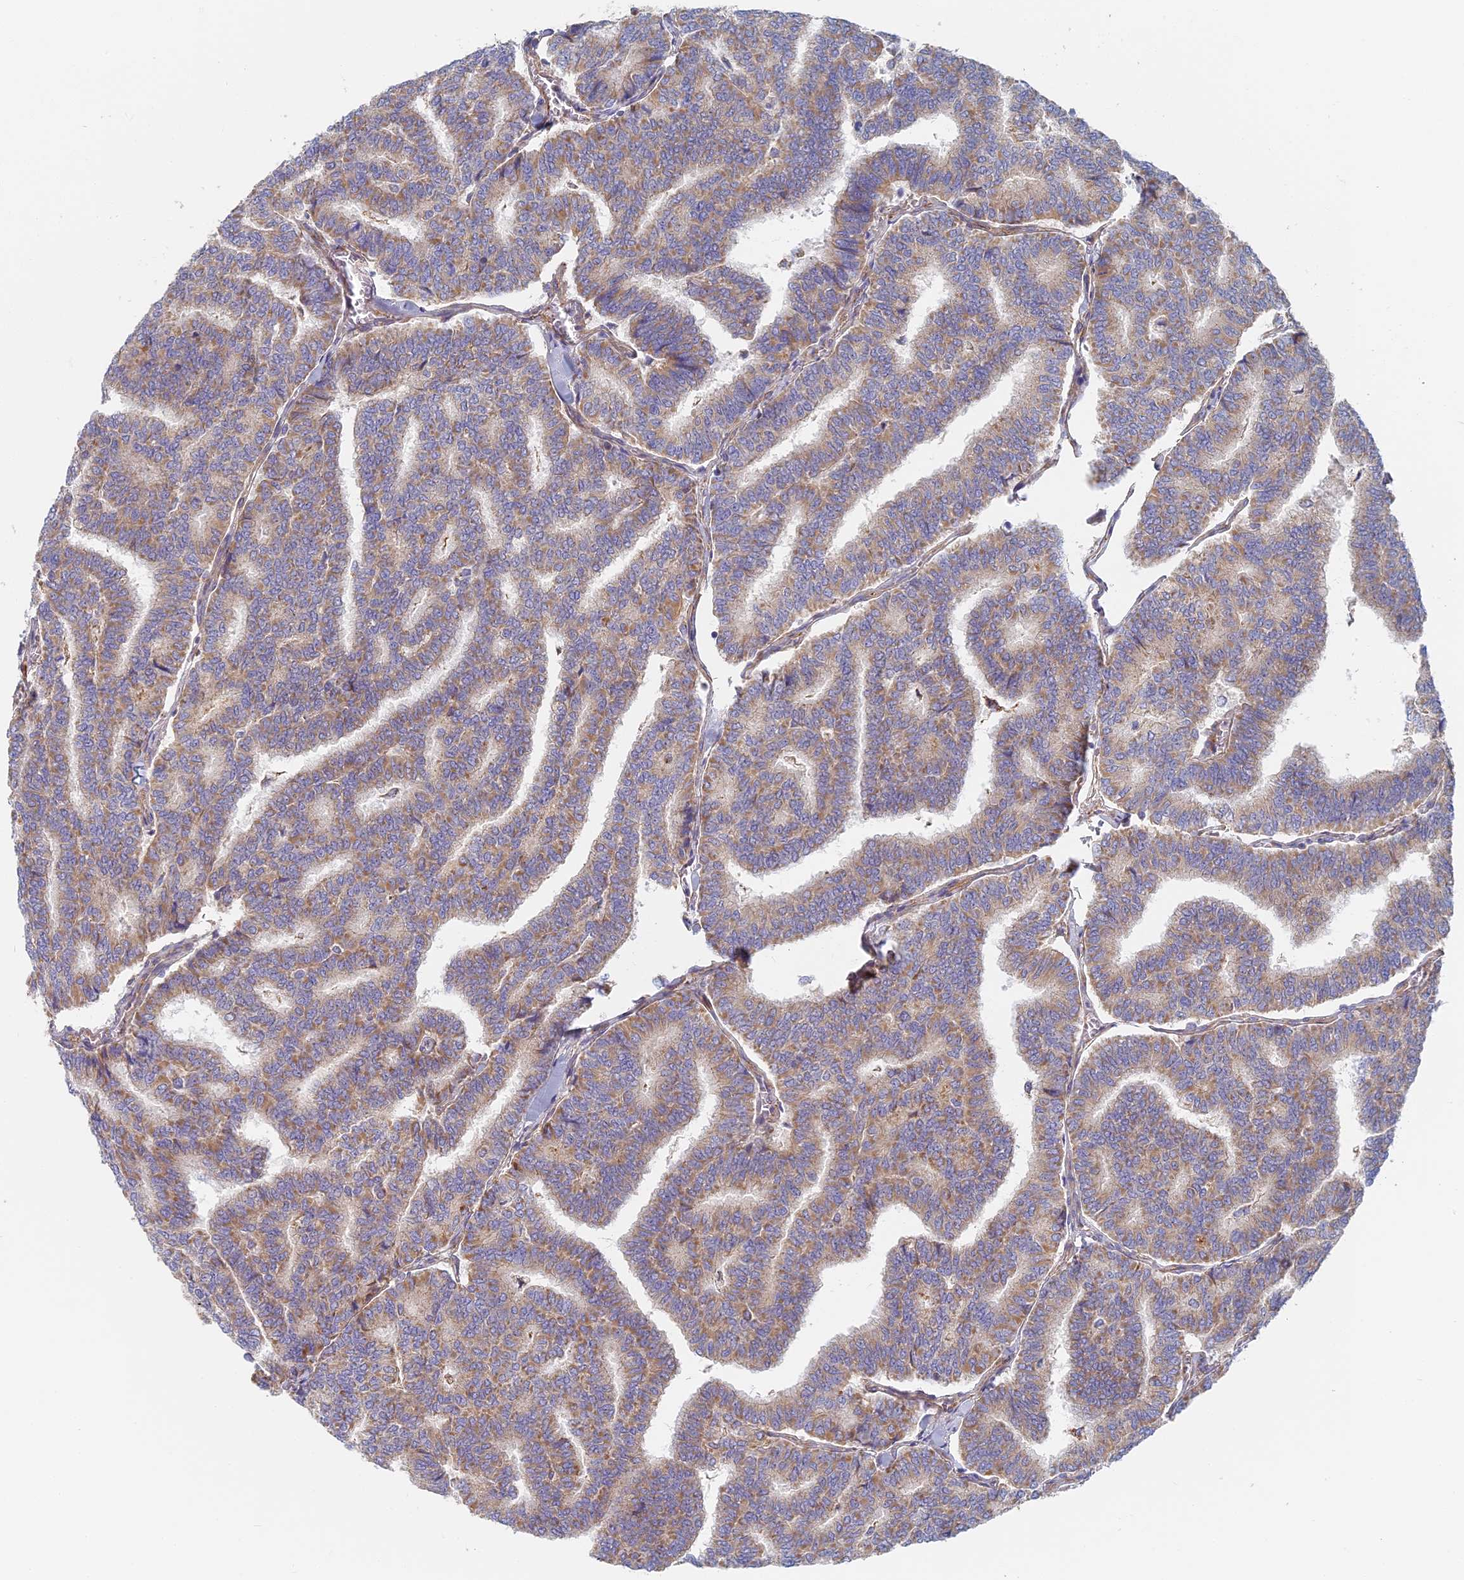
{"staining": {"intensity": "weak", "quantity": "25%-75%", "location": "cytoplasmic/membranous"}, "tissue": "thyroid cancer", "cell_type": "Tumor cells", "image_type": "cancer", "snomed": [{"axis": "morphology", "description": "Papillary adenocarcinoma, NOS"}, {"axis": "topography", "description": "Thyroid gland"}], "caption": "The immunohistochemical stain labels weak cytoplasmic/membranous staining in tumor cells of thyroid papillary adenocarcinoma tissue. The staining is performed using DAB brown chromogen to label protein expression. The nuclei are counter-stained blue using hematoxylin.", "gene": "DDA1", "patient": {"sex": "female", "age": 35}}